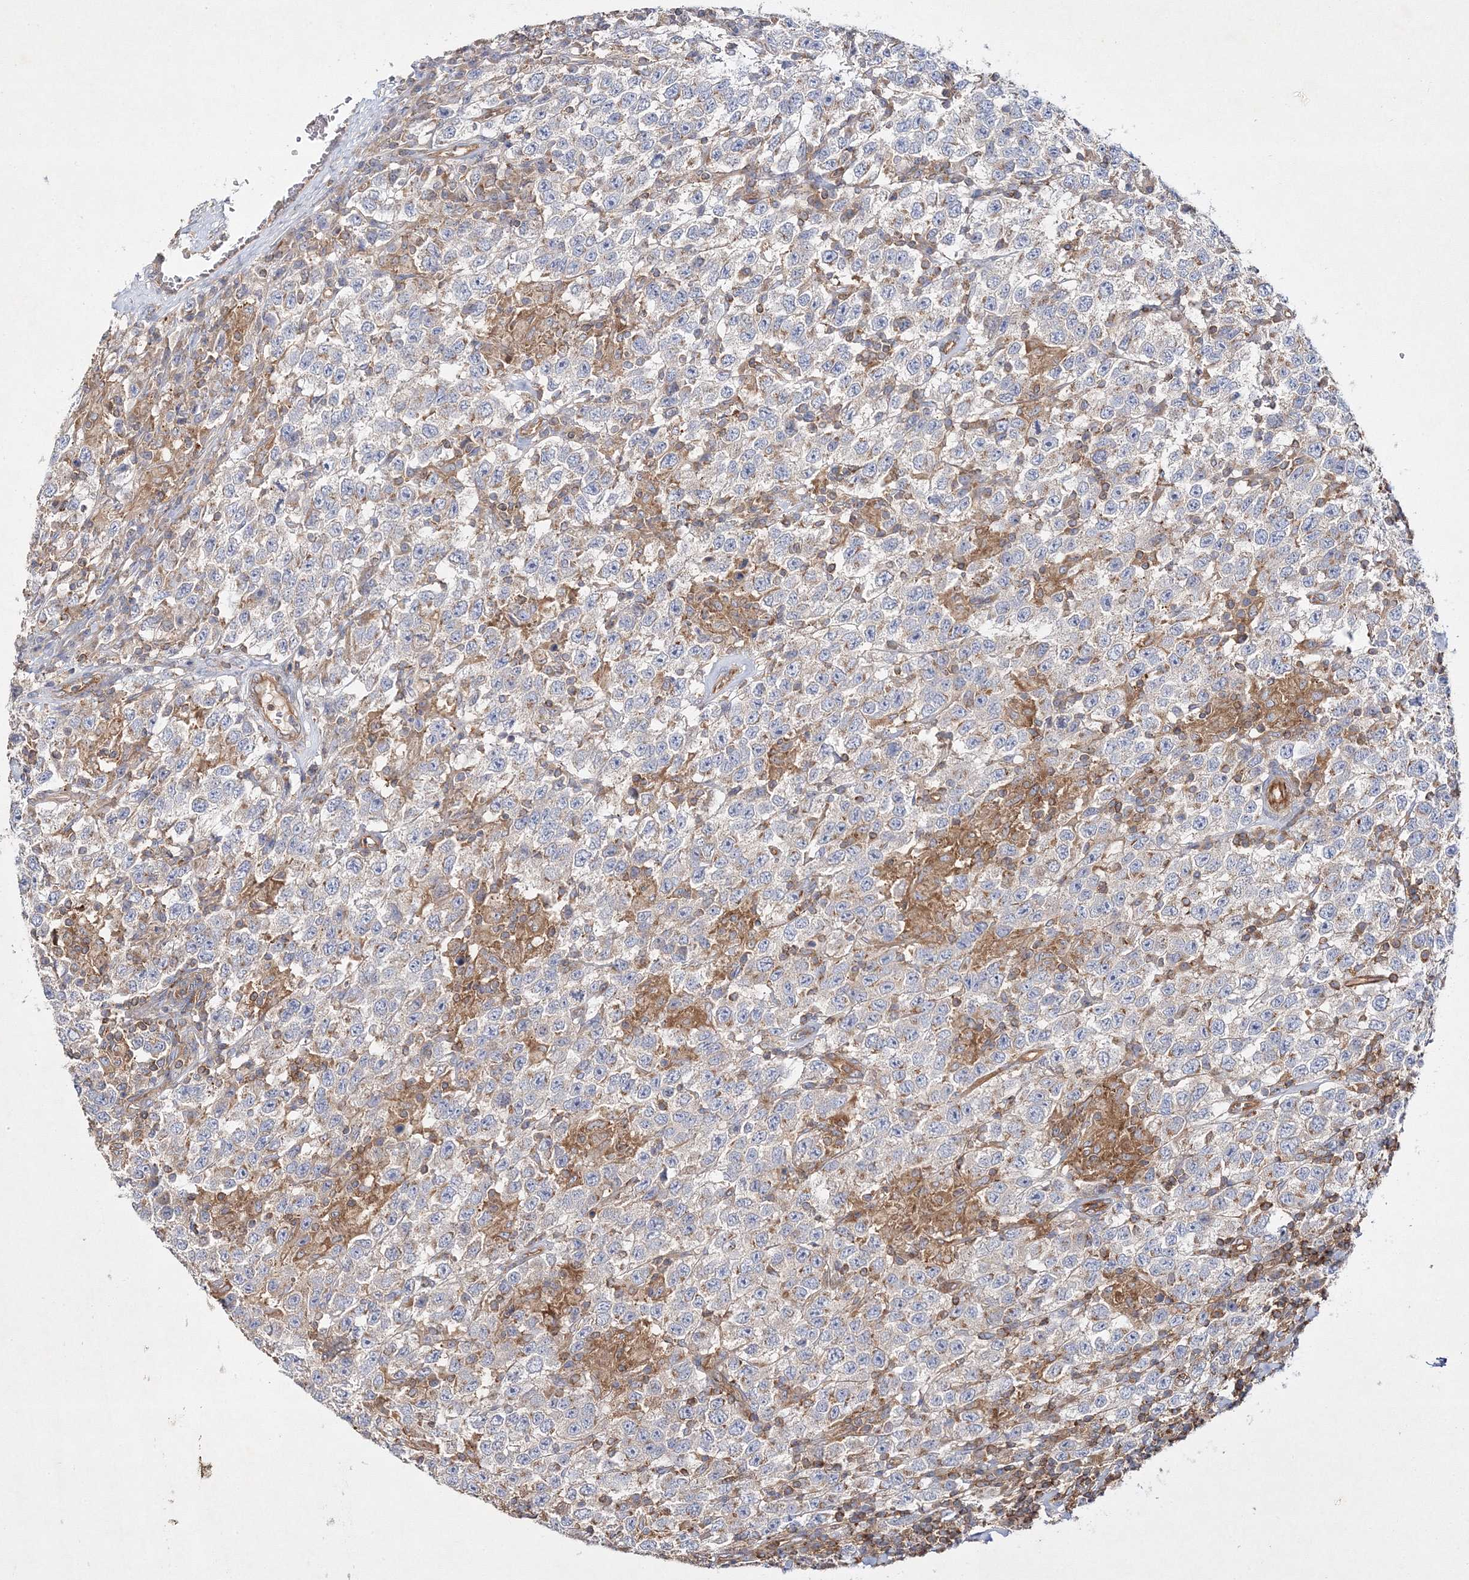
{"staining": {"intensity": "negative", "quantity": "none", "location": "none"}, "tissue": "testis cancer", "cell_type": "Tumor cells", "image_type": "cancer", "snomed": [{"axis": "morphology", "description": "Seminoma, NOS"}, {"axis": "topography", "description": "Testis"}], "caption": "Immunohistochemistry image of testis seminoma stained for a protein (brown), which exhibits no positivity in tumor cells.", "gene": "WDR37", "patient": {"sex": "male", "age": 41}}